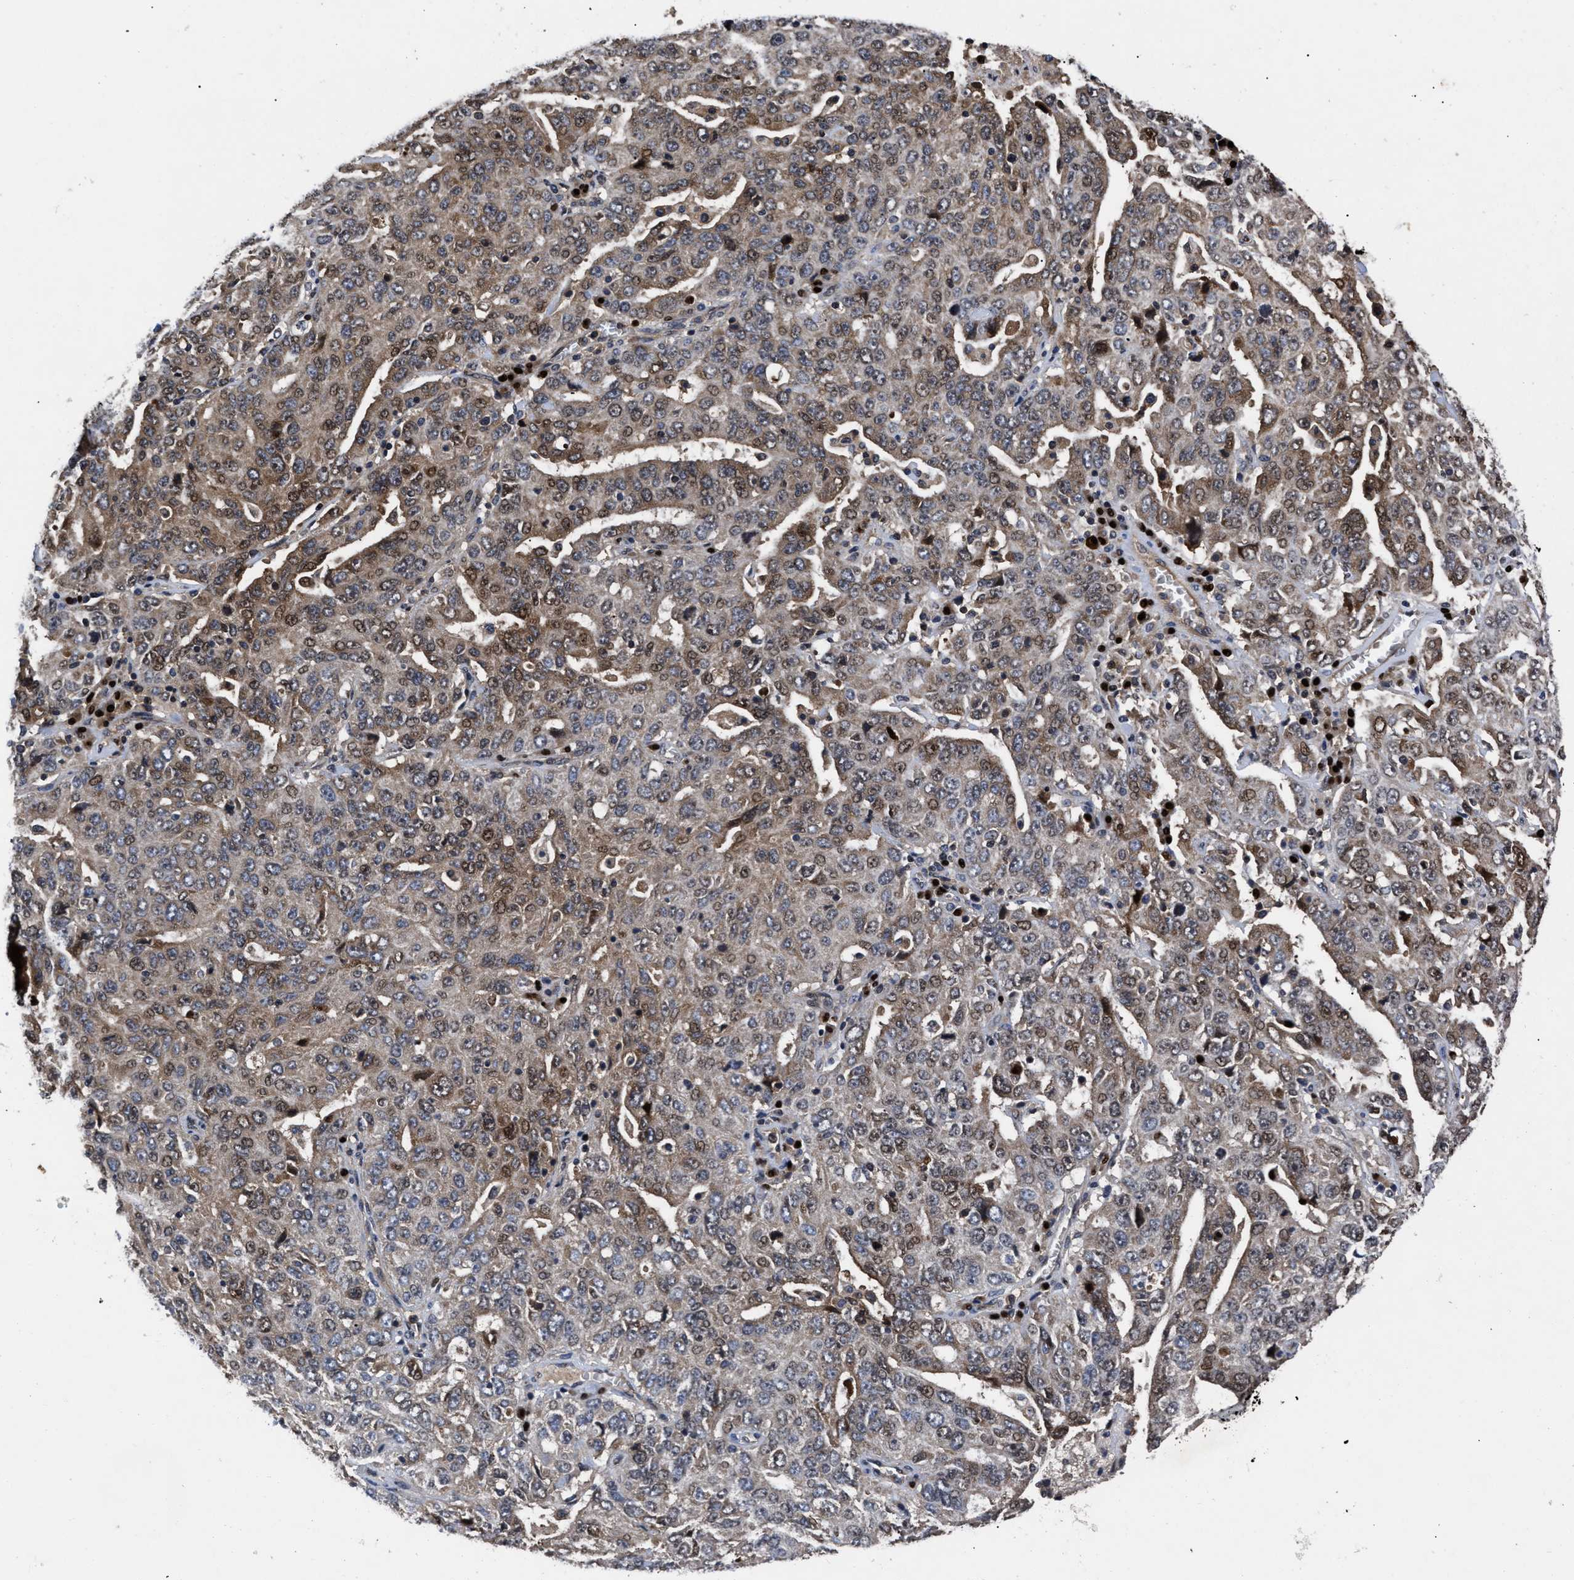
{"staining": {"intensity": "weak", "quantity": "25%-75%", "location": "cytoplasmic/membranous,nuclear"}, "tissue": "ovarian cancer", "cell_type": "Tumor cells", "image_type": "cancer", "snomed": [{"axis": "morphology", "description": "Carcinoma, endometroid"}, {"axis": "topography", "description": "Ovary"}], "caption": "Immunohistochemical staining of human ovarian cancer shows low levels of weak cytoplasmic/membranous and nuclear staining in approximately 25%-75% of tumor cells.", "gene": "FAM200A", "patient": {"sex": "female", "age": 62}}